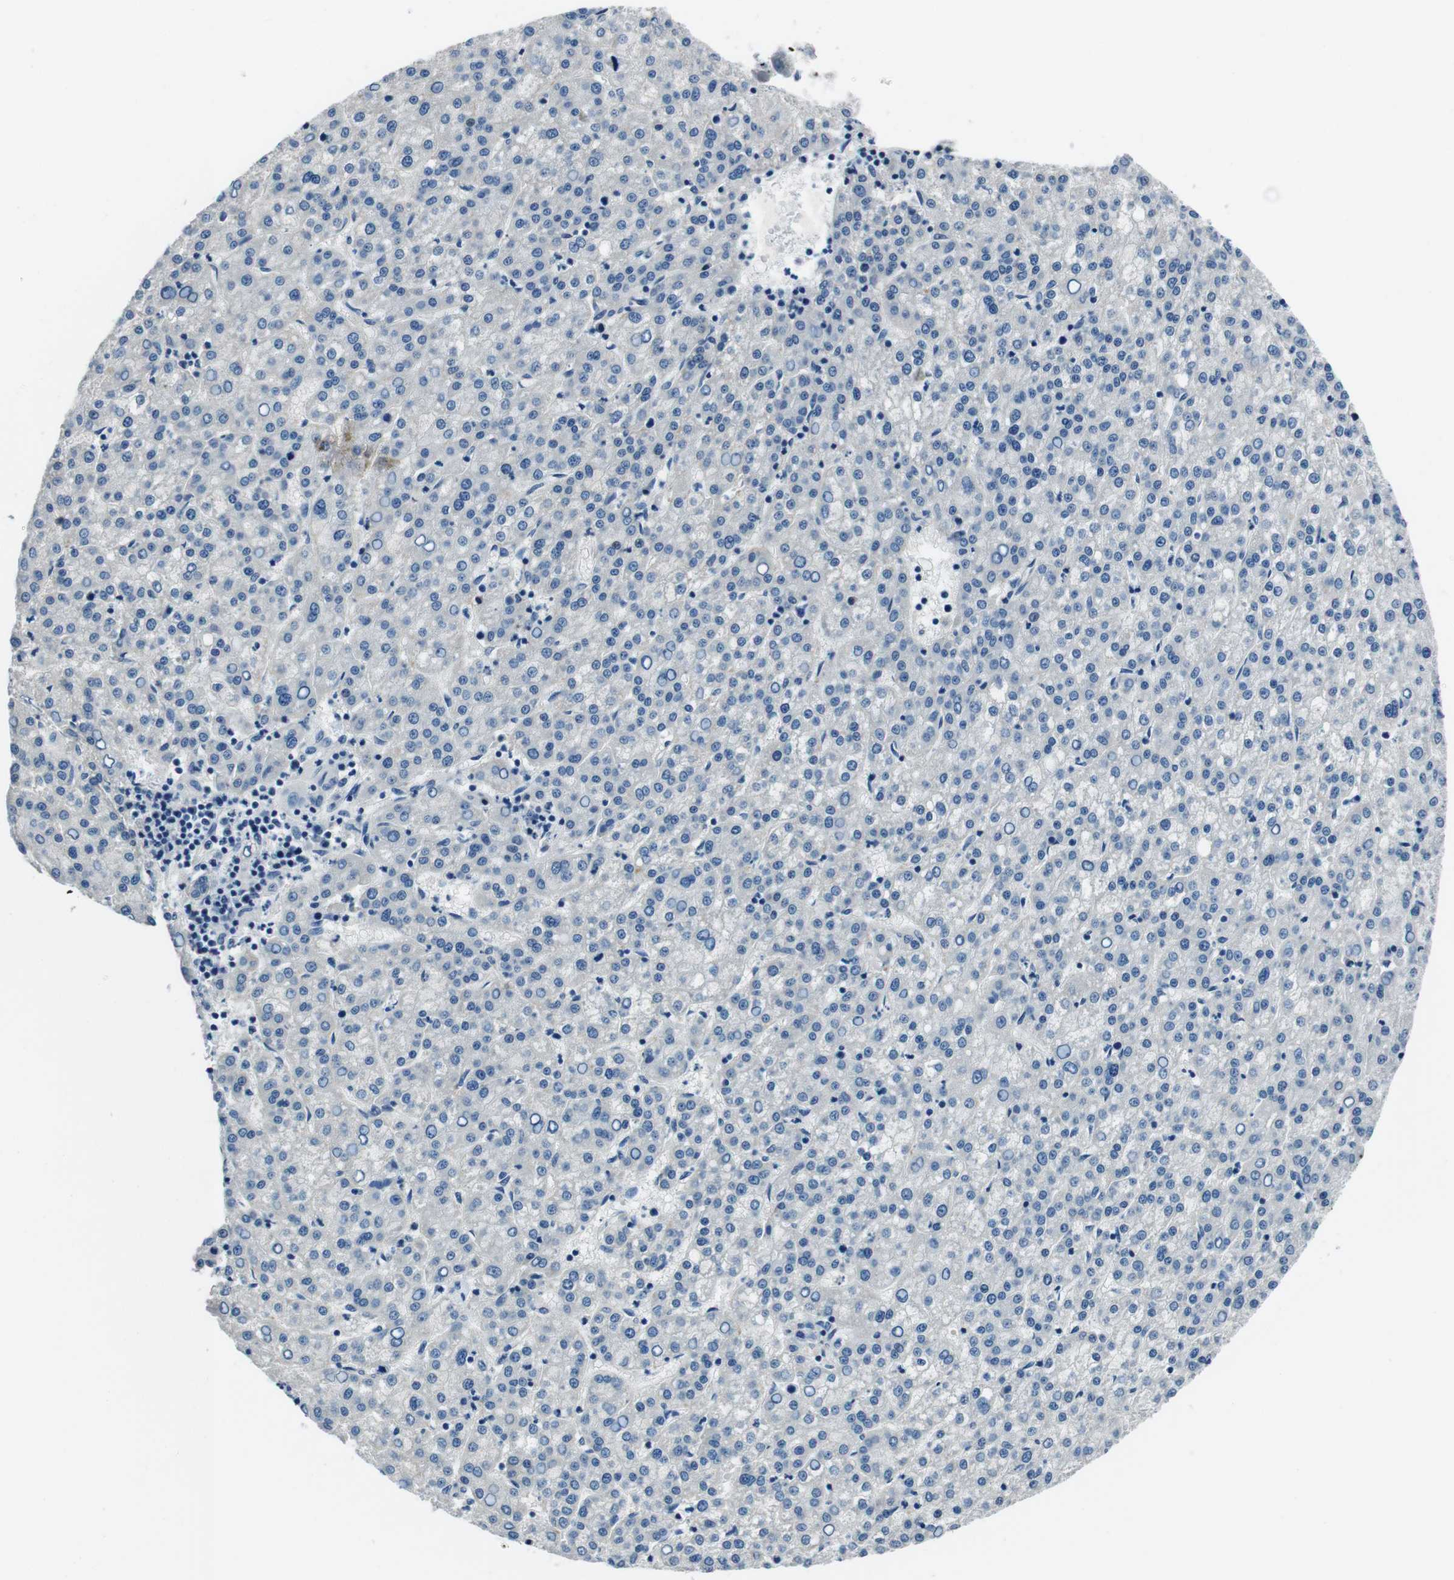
{"staining": {"intensity": "negative", "quantity": "none", "location": "none"}, "tissue": "liver cancer", "cell_type": "Tumor cells", "image_type": "cancer", "snomed": [{"axis": "morphology", "description": "Carcinoma, Hepatocellular, NOS"}, {"axis": "topography", "description": "Liver"}], "caption": "High power microscopy photomicrograph of an IHC histopathology image of liver hepatocellular carcinoma, revealing no significant positivity in tumor cells.", "gene": "CASQ1", "patient": {"sex": "female", "age": 58}}